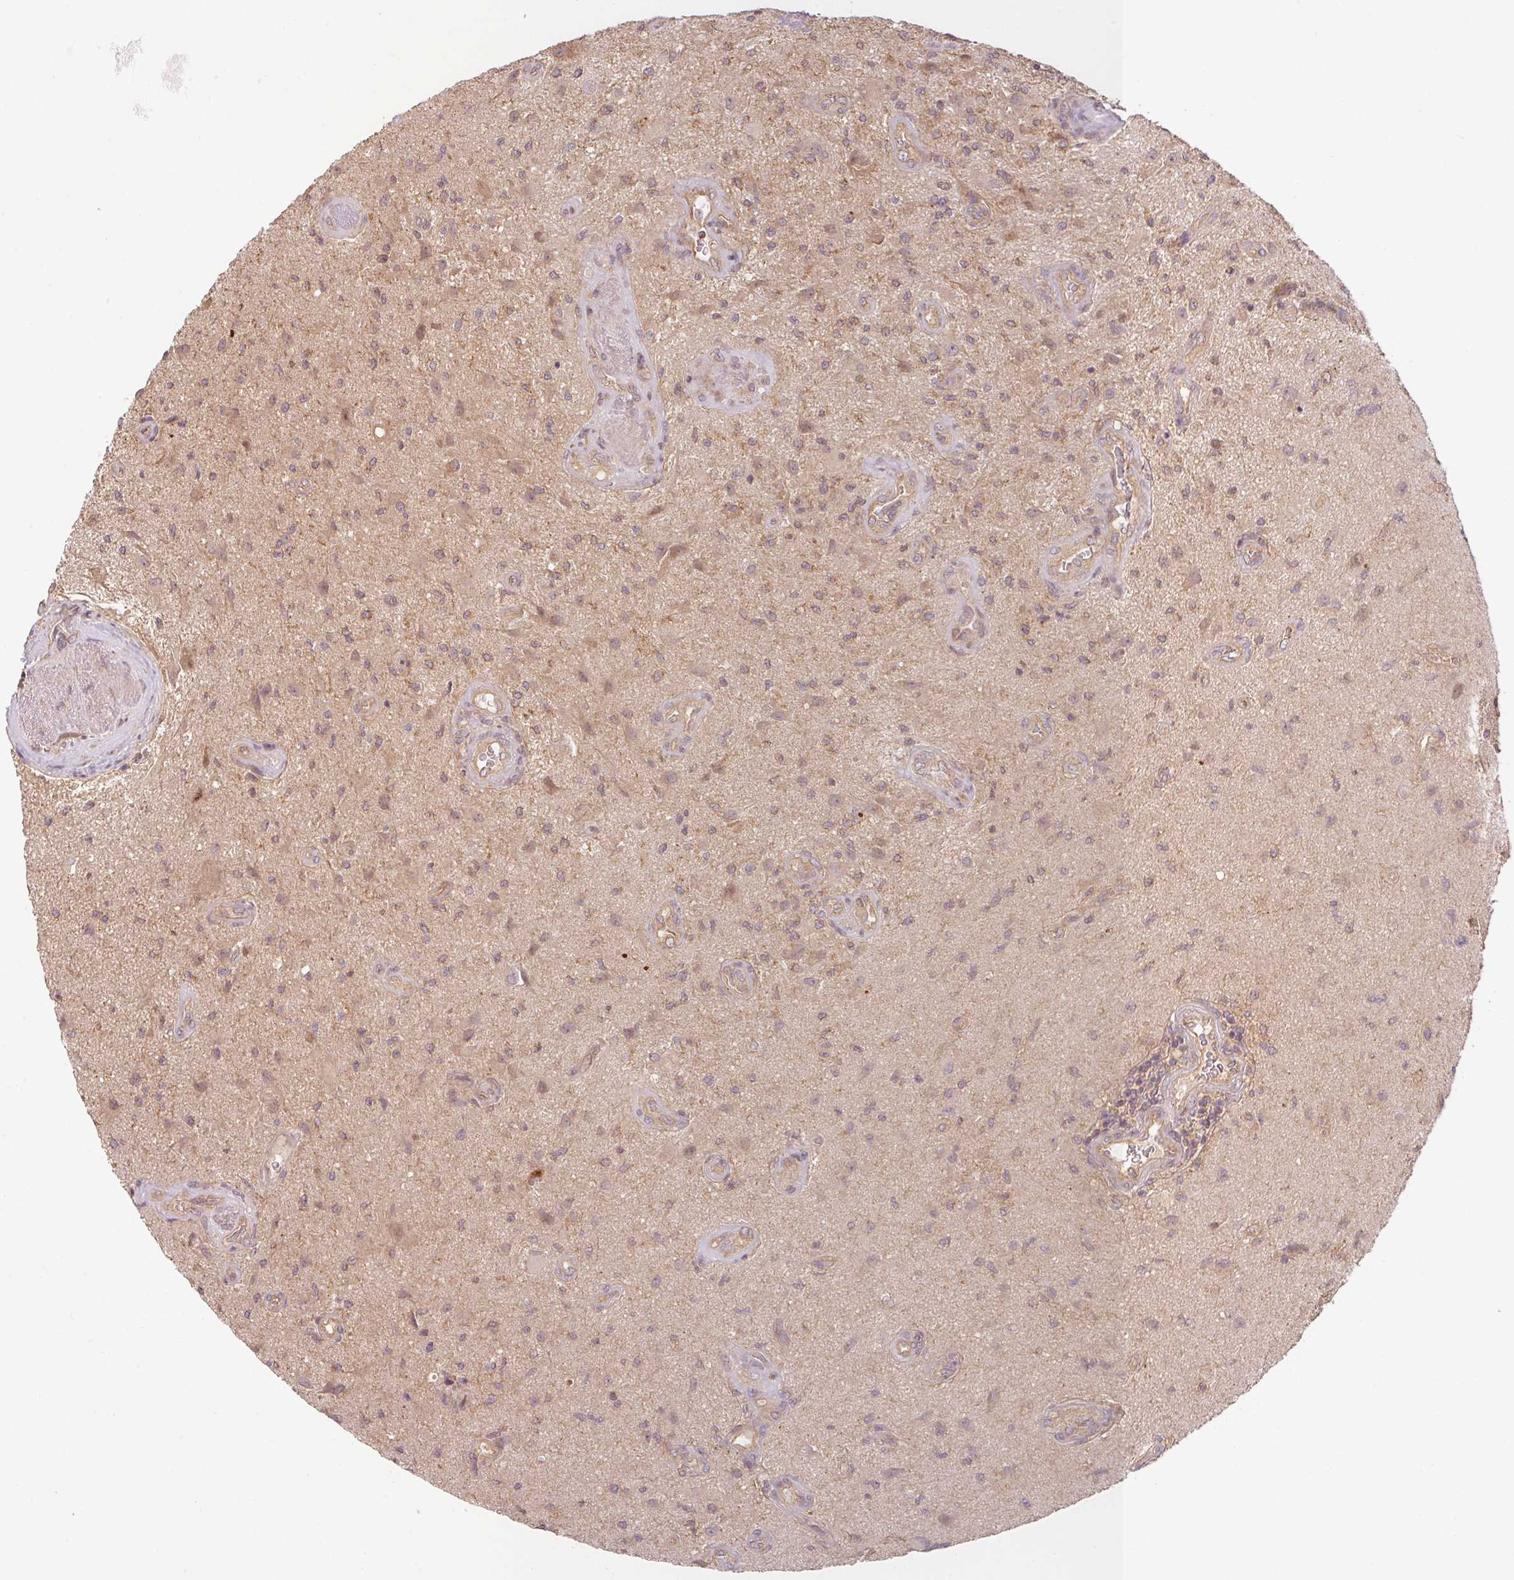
{"staining": {"intensity": "moderate", "quantity": "25%-75%", "location": "cytoplasmic/membranous"}, "tissue": "glioma", "cell_type": "Tumor cells", "image_type": "cancer", "snomed": [{"axis": "morphology", "description": "Glioma, malignant, High grade"}, {"axis": "topography", "description": "Brain"}], "caption": "Immunohistochemistry (IHC) histopathology image of neoplastic tissue: human malignant glioma (high-grade) stained using immunohistochemistry (IHC) reveals medium levels of moderate protein expression localized specifically in the cytoplasmic/membranous of tumor cells, appearing as a cytoplasmic/membranous brown color.", "gene": "RNF31", "patient": {"sex": "male", "age": 67}}